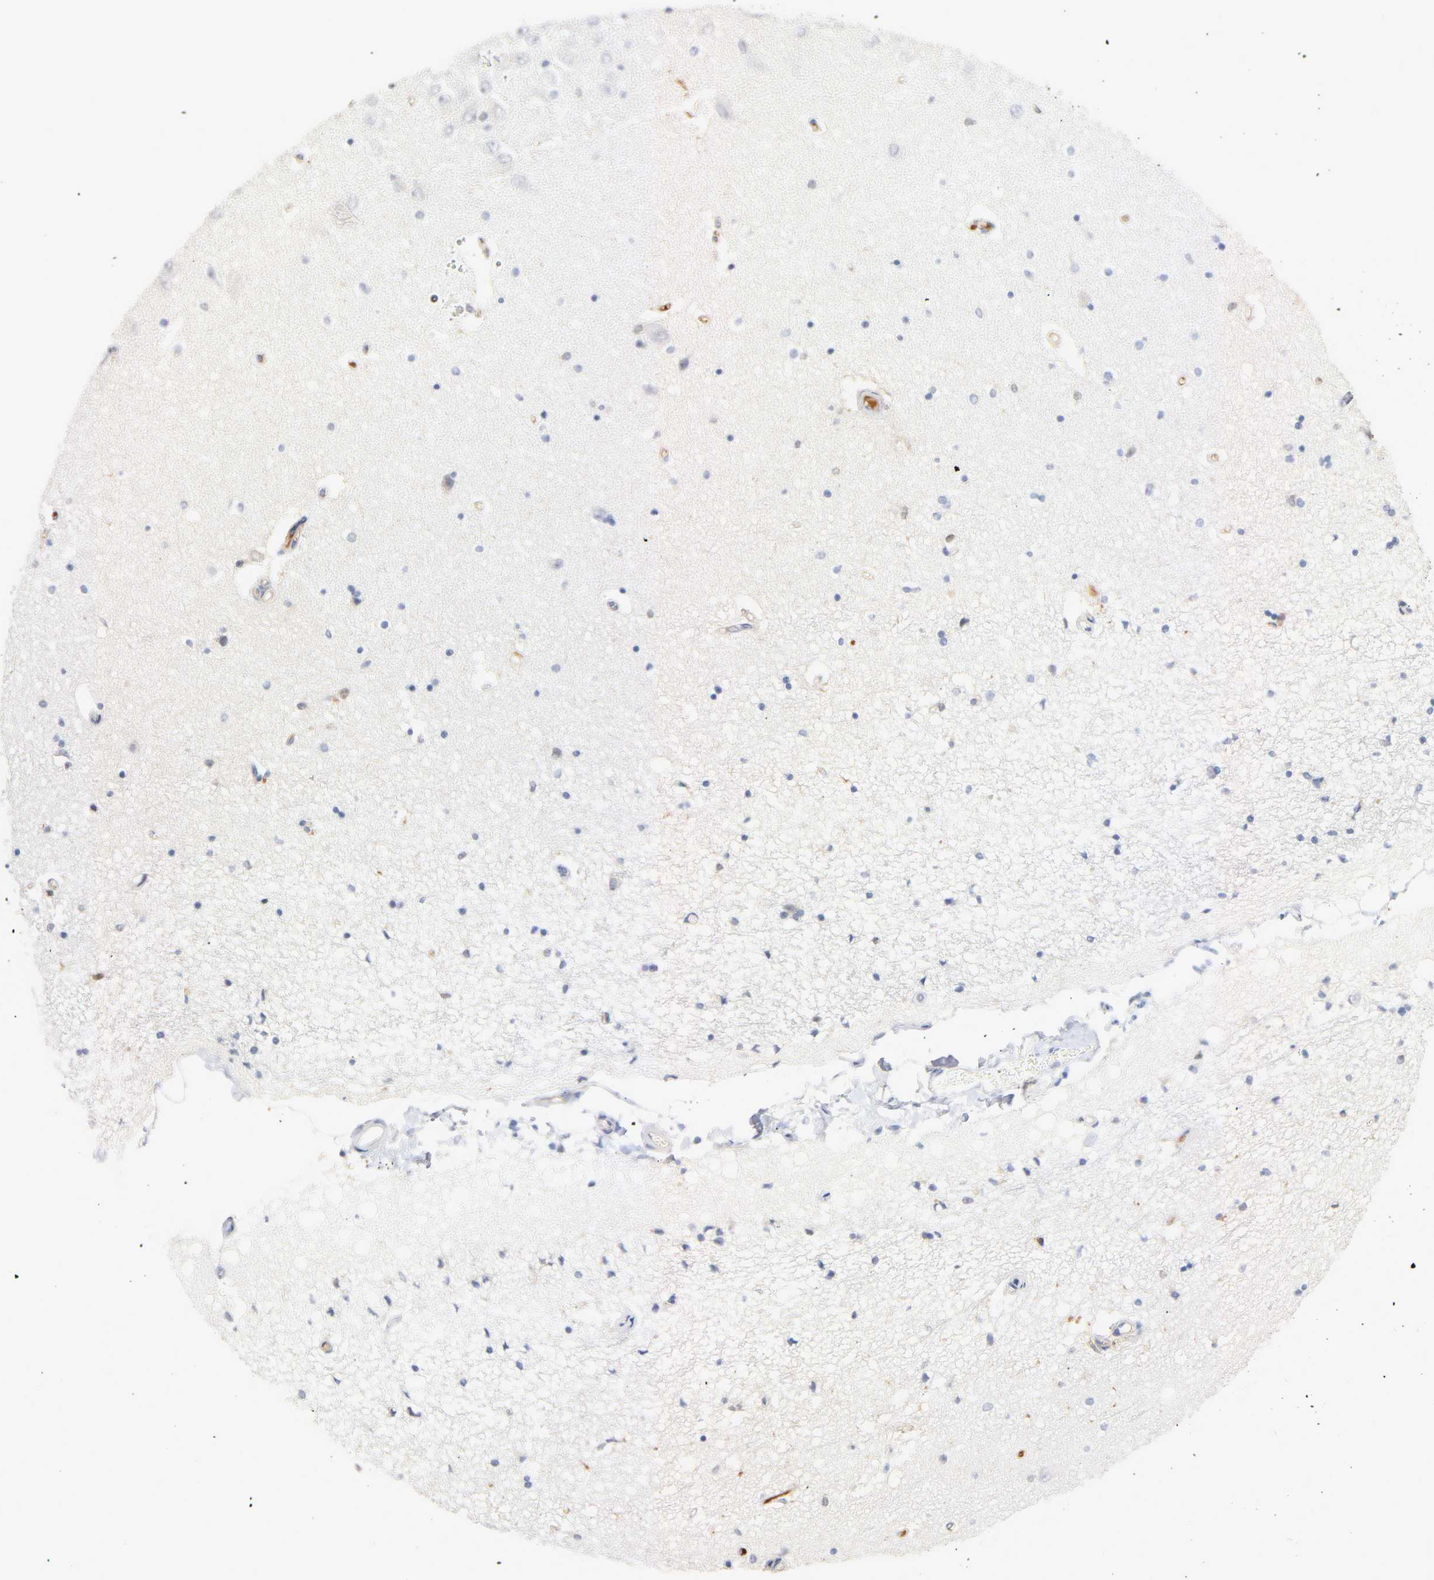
{"staining": {"intensity": "weak", "quantity": "<25%", "location": "cytoplasmic/membranous"}, "tissue": "hippocampus", "cell_type": "Glial cells", "image_type": "normal", "snomed": [{"axis": "morphology", "description": "Normal tissue, NOS"}, {"axis": "topography", "description": "Hippocampus"}], "caption": "DAB (3,3'-diaminobenzidine) immunohistochemical staining of unremarkable hippocampus shows no significant positivity in glial cells. (DAB IHC, high magnification).", "gene": "IL18", "patient": {"sex": "female", "age": 54}}